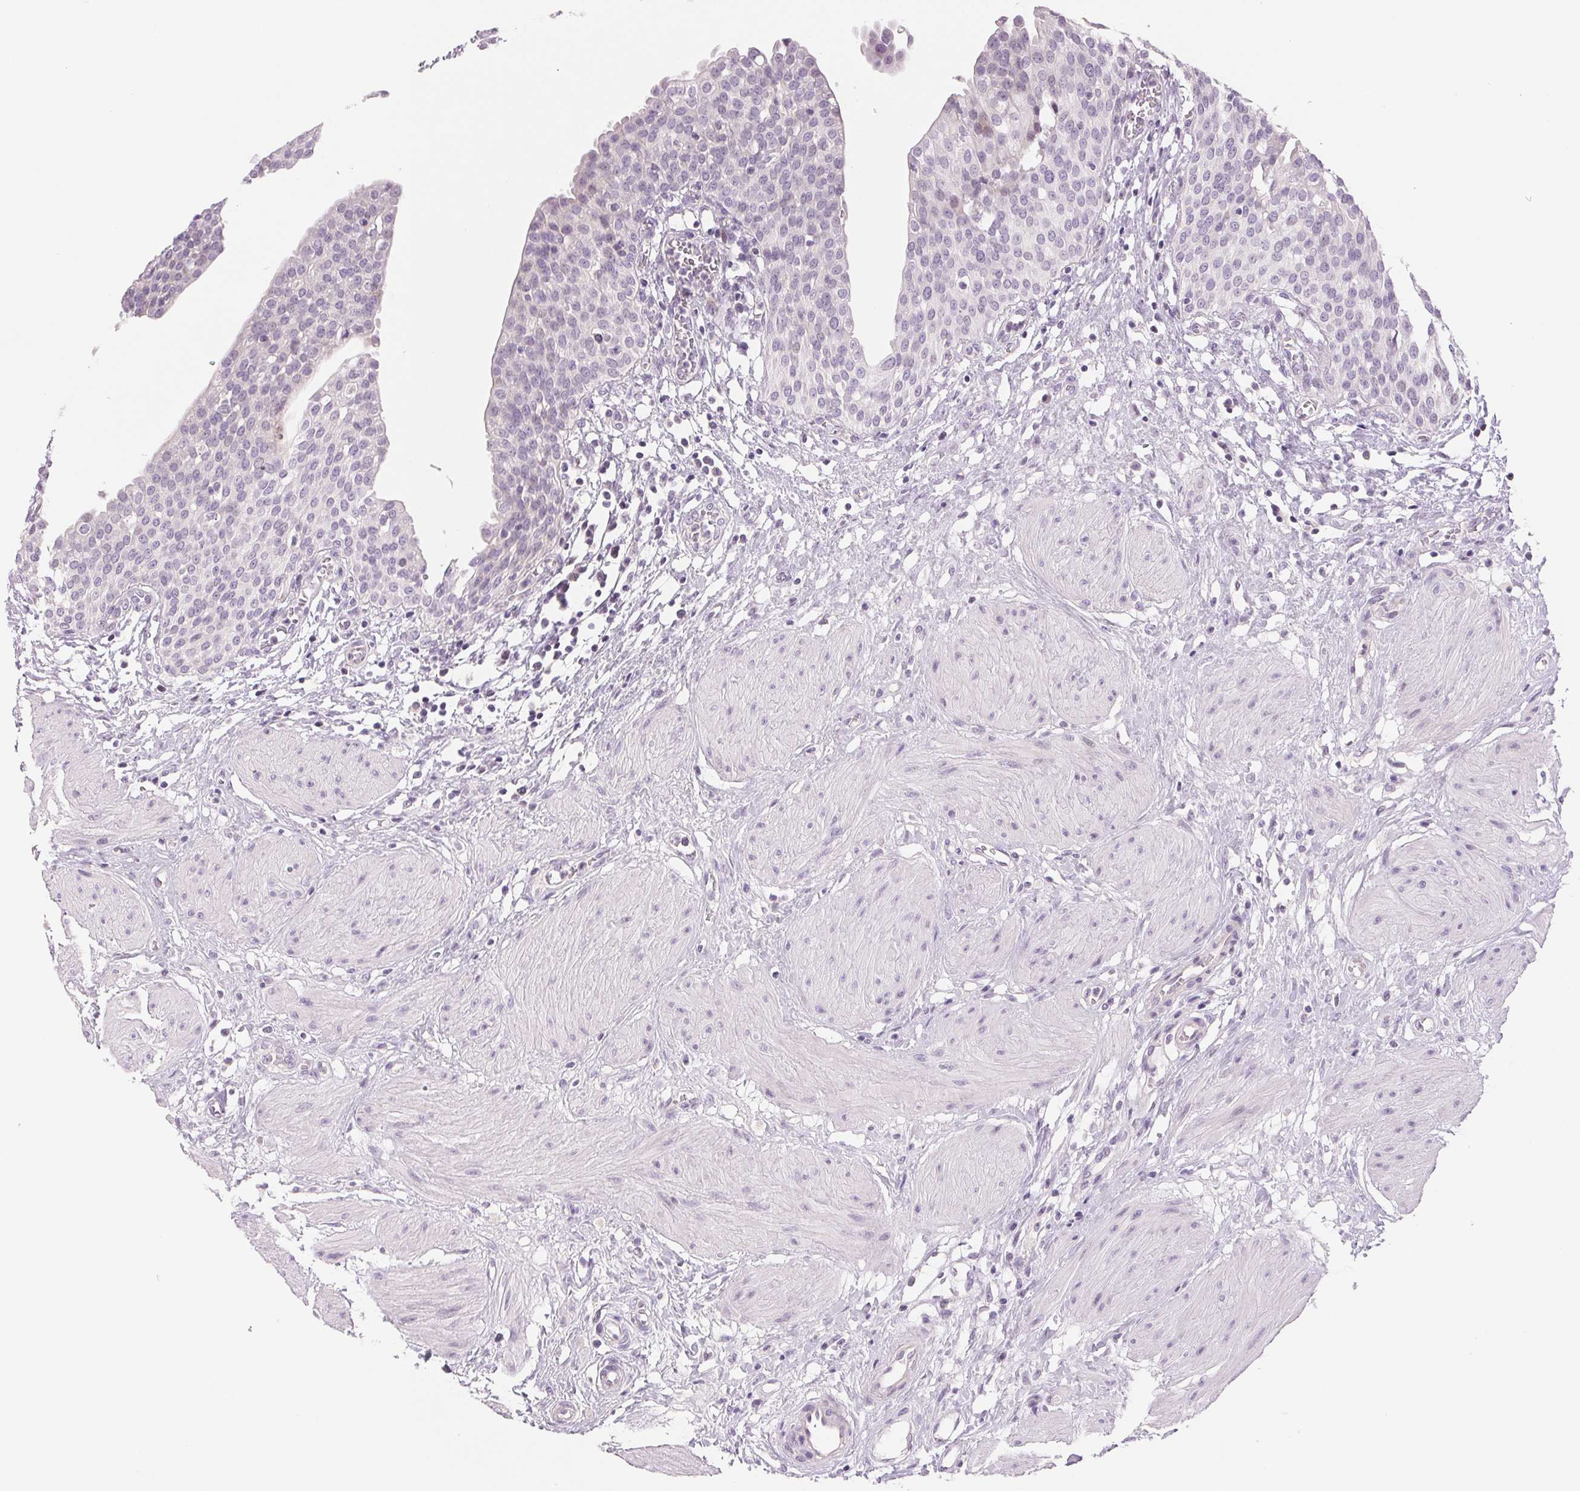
{"staining": {"intensity": "negative", "quantity": "none", "location": "none"}, "tissue": "urinary bladder", "cell_type": "Urothelial cells", "image_type": "normal", "snomed": [{"axis": "morphology", "description": "Normal tissue, NOS"}, {"axis": "topography", "description": "Urinary bladder"}], "caption": "This image is of normal urinary bladder stained with immunohistochemistry to label a protein in brown with the nuclei are counter-stained blue. There is no expression in urothelial cells.", "gene": "CCDC168", "patient": {"sex": "male", "age": 55}}